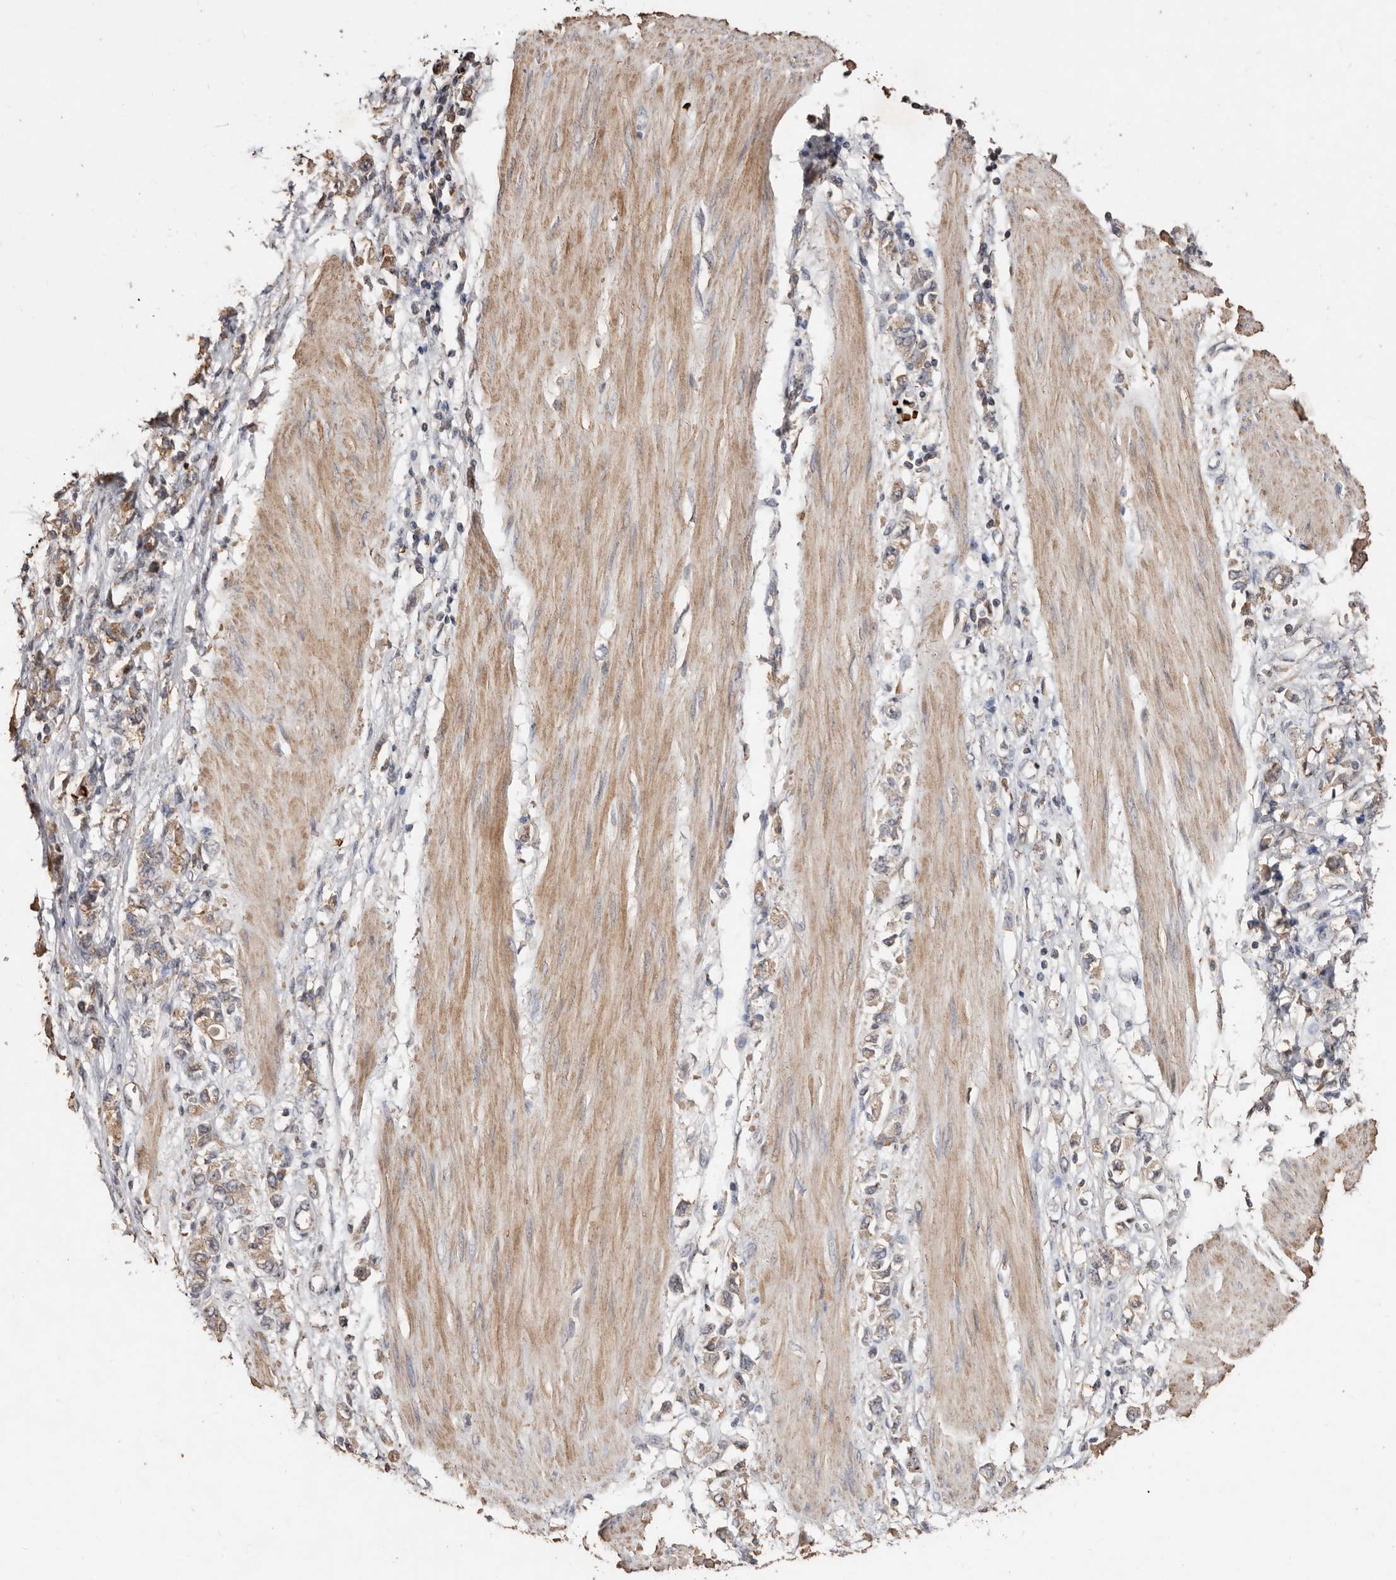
{"staining": {"intensity": "weak", "quantity": ">75%", "location": "cytoplasmic/membranous"}, "tissue": "stomach cancer", "cell_type": "Tumor cells", "image_type": "cancer", "snomed": [{"axis": "morphology", "description": "Adenocarcinoma, NOS"}, {"axis": "topography", "description": "Stomach"}], "caption": "Stomach cancer stained with DAB immunohistochemistry demonstrates low levels of weak cytoplasmic/membranous positivity in approximately >75% of tumor cells.", "gene": "GRAMD2A", "patient": {"sex": "female", "age": 76}}